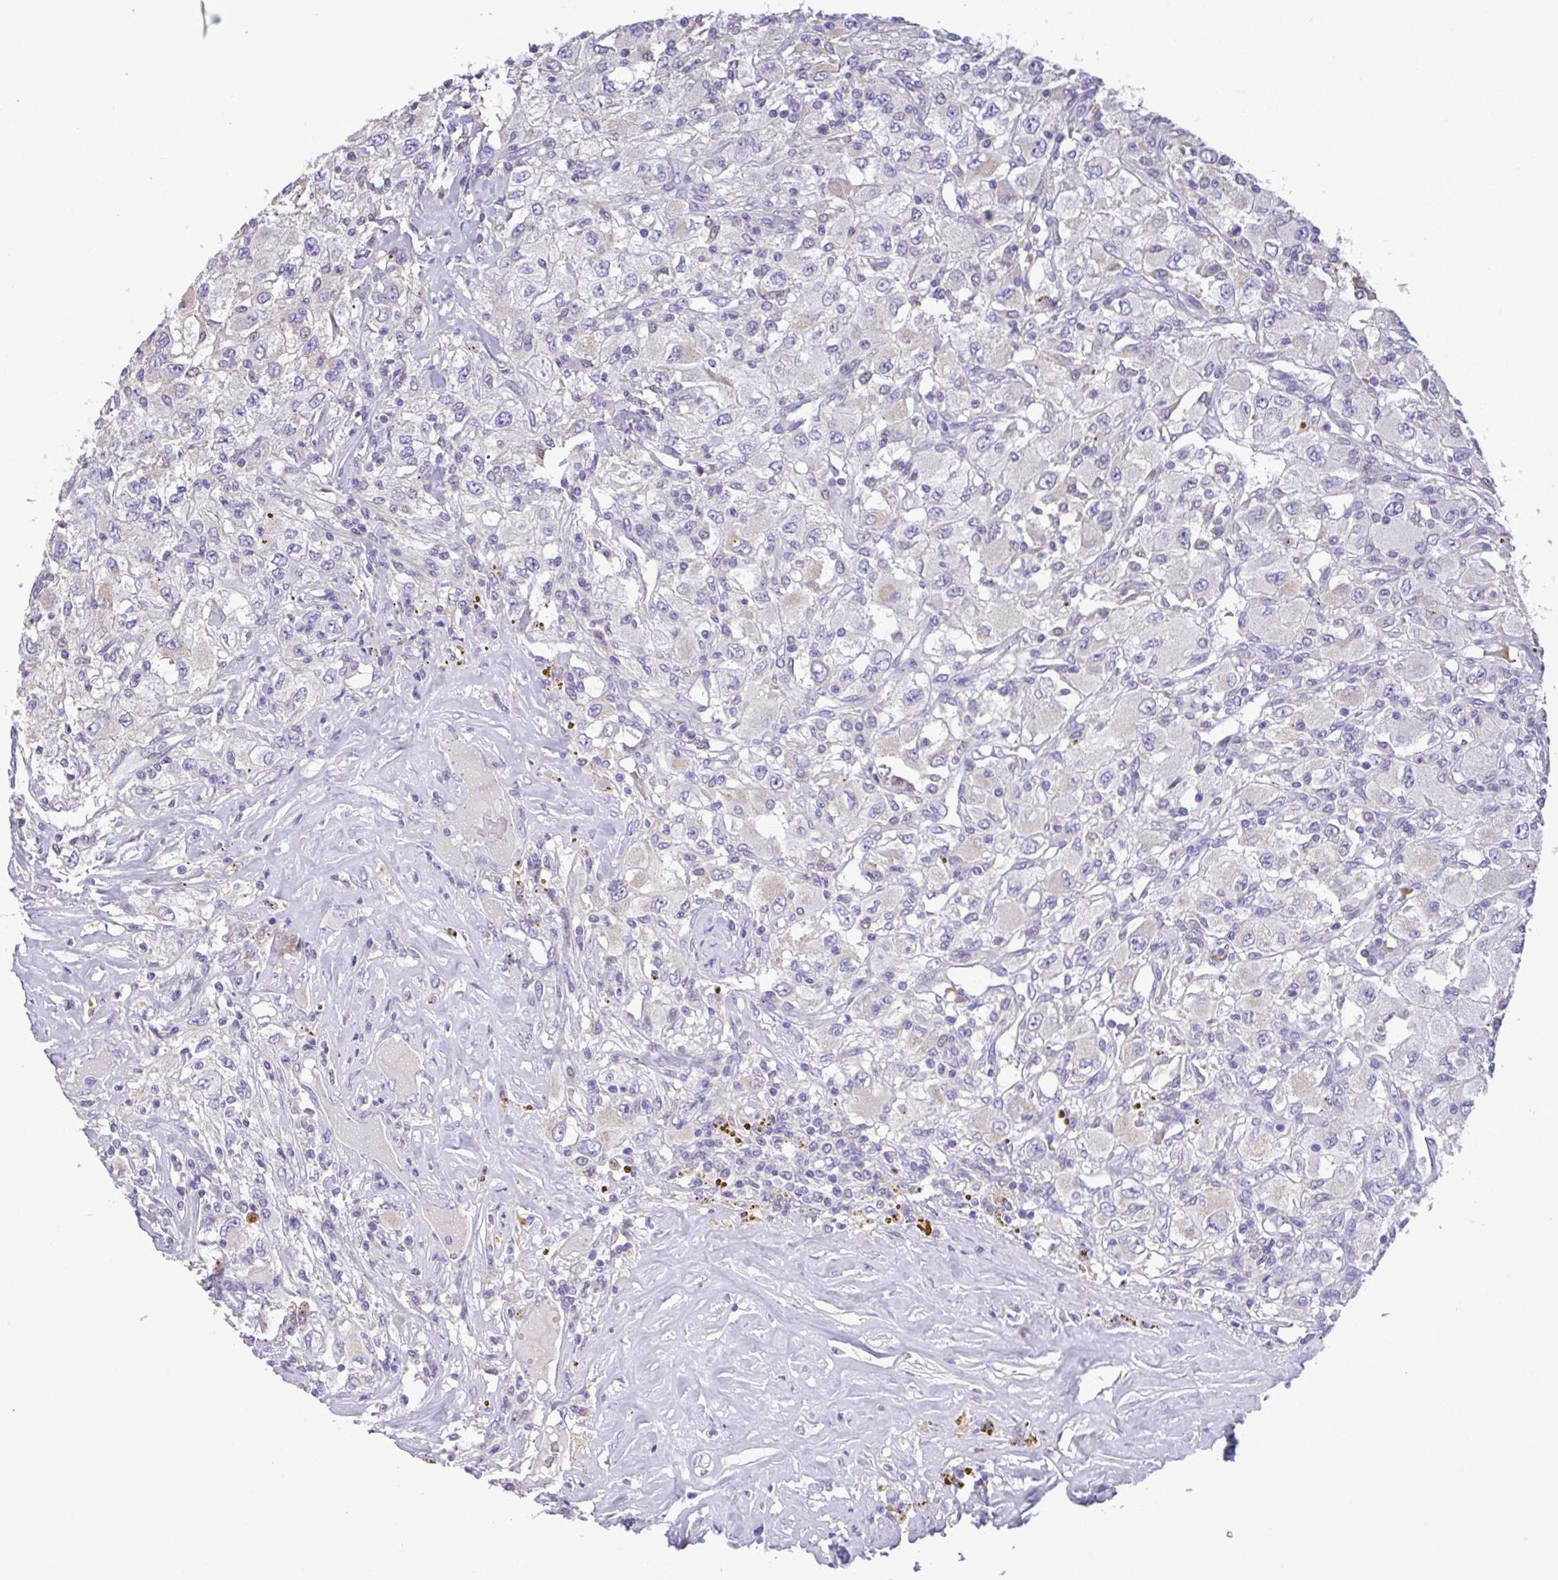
{"staining": {"intensity": "negative", "quantity": "none", "location": "none"}, "tissue": "renal cancer", "cell_type": "Tumor cells", "image_type": "cancer", "snomed": [{"axis": "morphology", "description": "Adenocarcinoma, NOS"}, {"axis": "topography", "description": "Kidney"}], "caption": "Immunohistochemistry image of neoplastic tissue: human renal cancer (adenocarcinoma) stained with DAB (3,3'-diaminobenzidine) displays no significant protein positivity in tumor cells.", "gene": "CA10", "patient": {"sex": "female", "age": 67}}